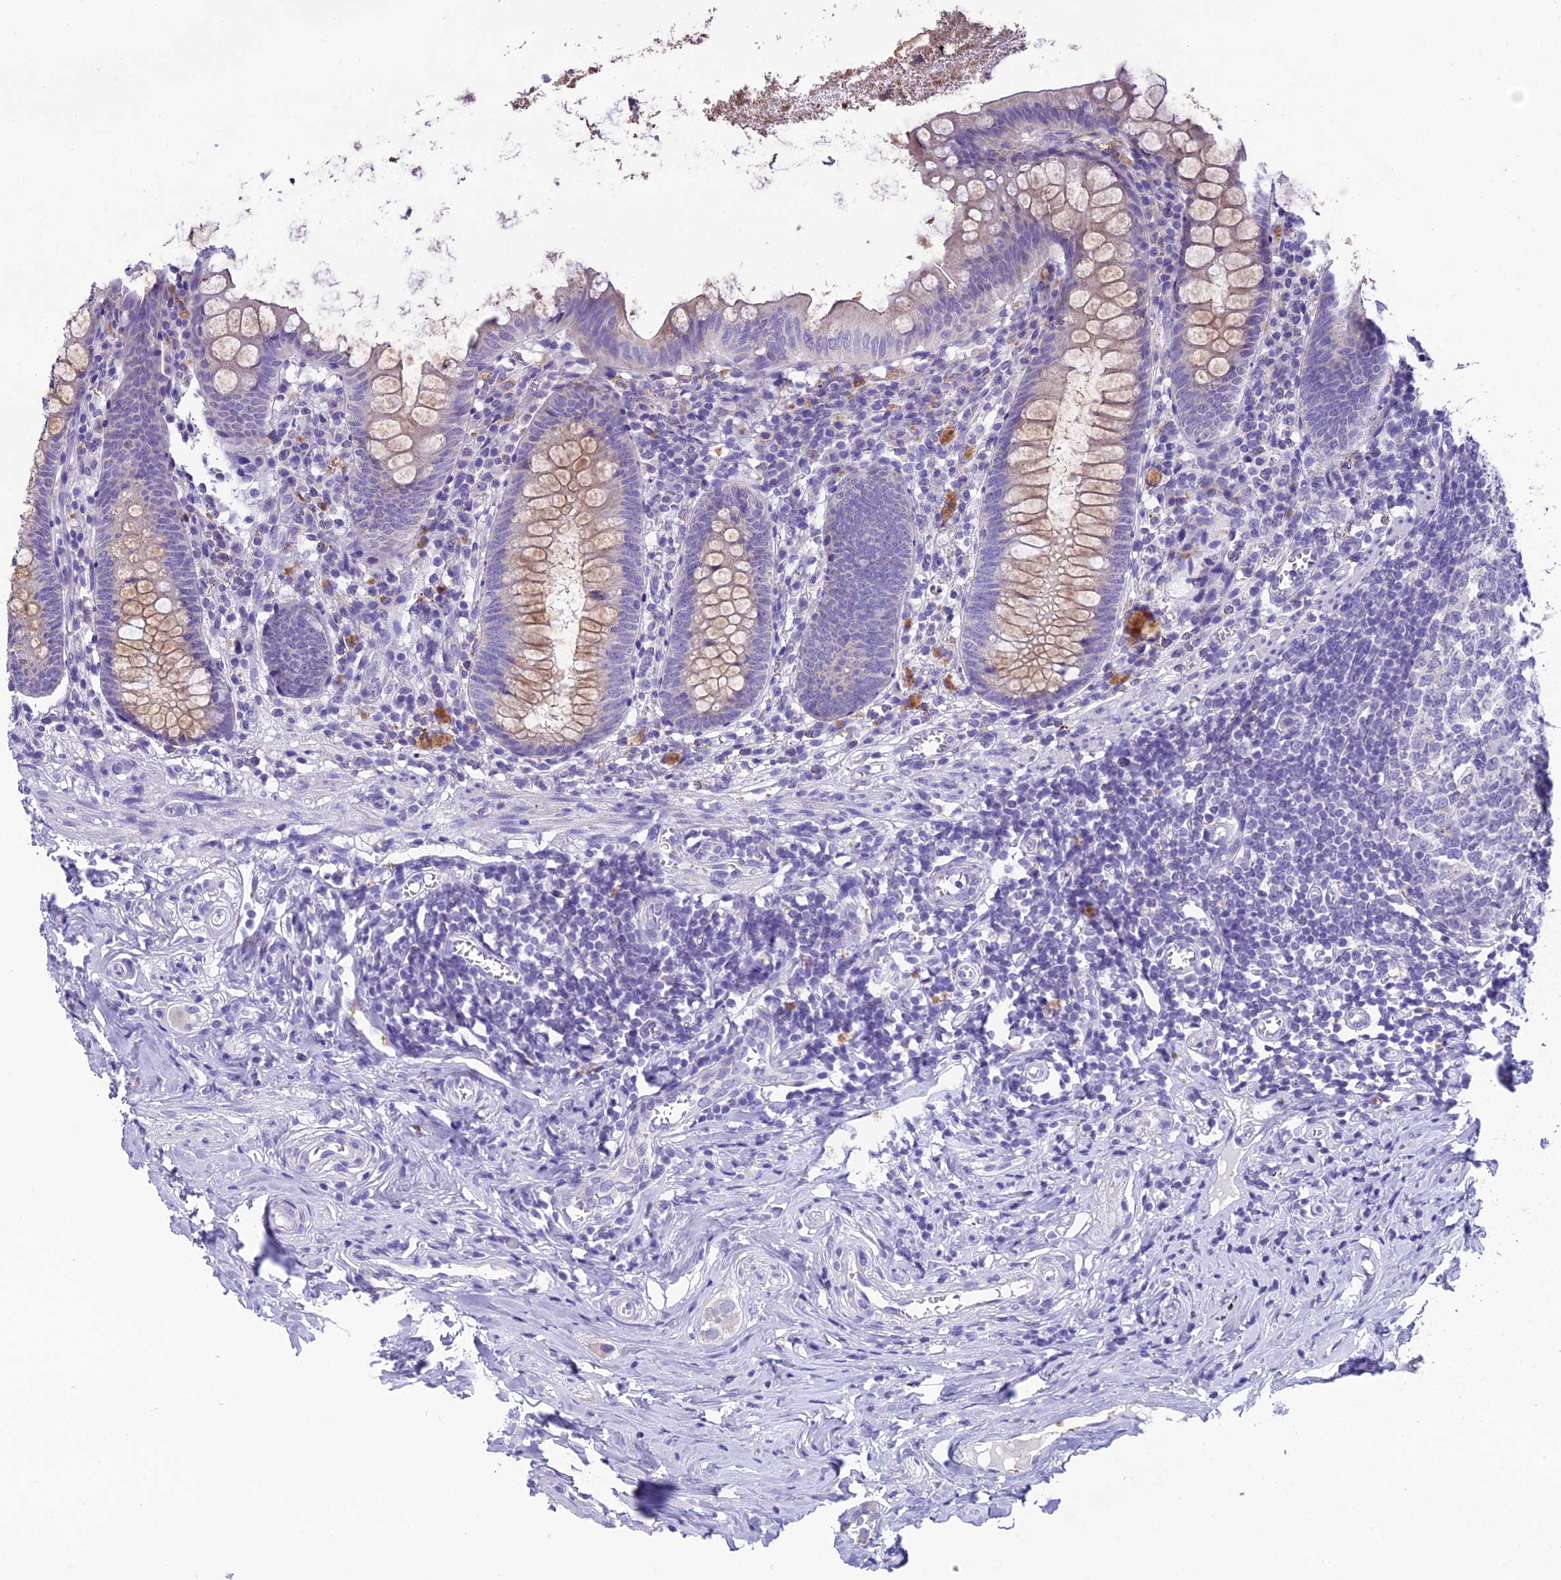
{"staining": {"intensity": "moderate", "quantity": "<25%", "location": "cytoplasmic/membranous"}, "tissue": "appendix", "cell_type": "Glandular cells", "image_type": "normal", "snomed": [{"axis": "morphology", "description": "Normal tissue, NOS"}, {"axis": "topography", "description": "Appendix"}], "caption": "Immunohistochemical staining of normal appendix reveals <25% levels of moderate cytoplasmic/membranous protein expression in approximately <25% of glandular cells.", "gene": "MIIP", "patient": {"sex": "female", "age": 51}}